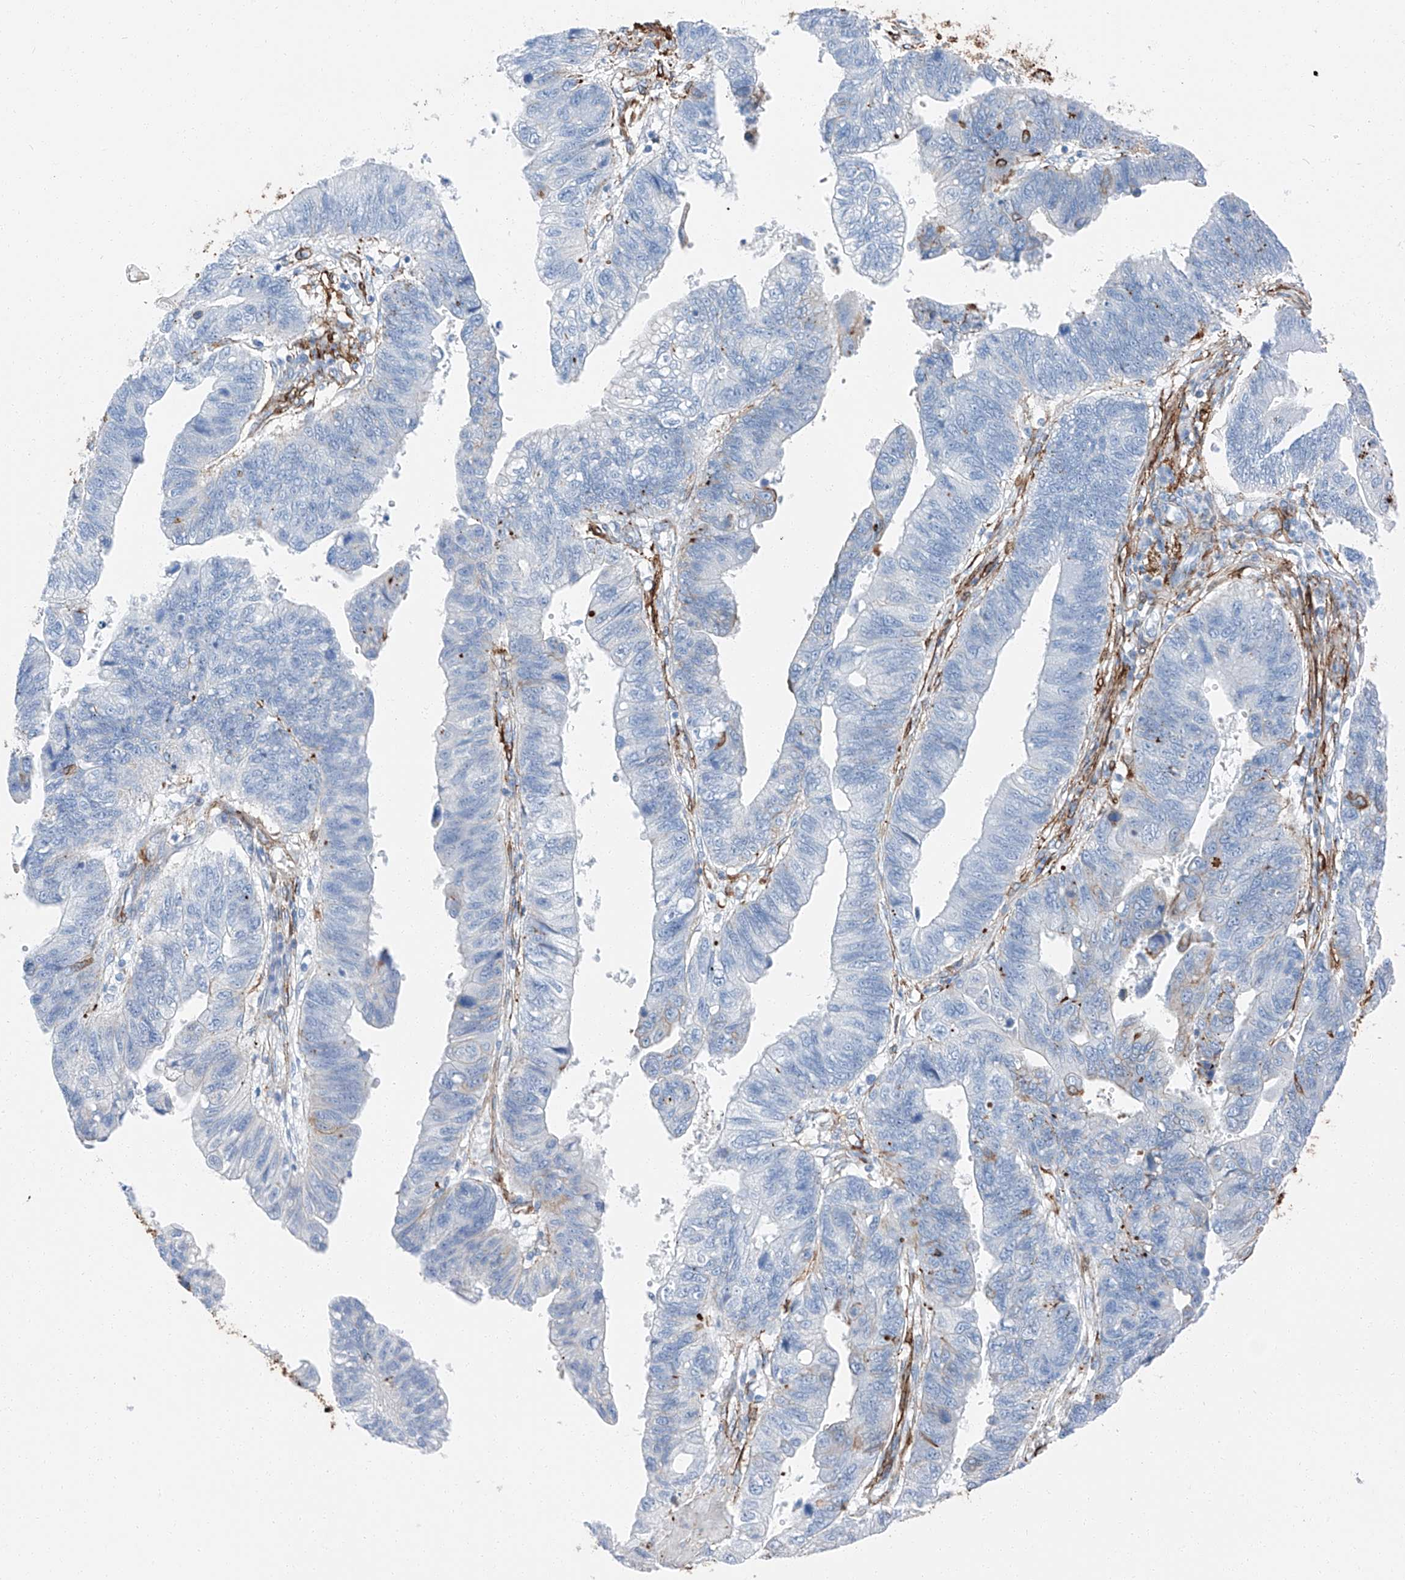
{"staining": {"intensity": "strong", "quantity": "<25%", "location": "cytoplasmic/membranous"}, "tissue": "stomach cancer", "cell_type": "Tumor cells", "image_type": "cancer", "snomed": [{"axis": "morphology", "description": "Adenocarcinoma, NOS"}, {"axis": "topography", "description": "Stomach"}], "caption": "Tumor cells reveal medium levels of strong cytoplasmic/membranous staining in about <25% of cells in adenocarcinoma (stomach).", "gene": "ZNF804A", "patient": {"sex": "male", "age": 59}}